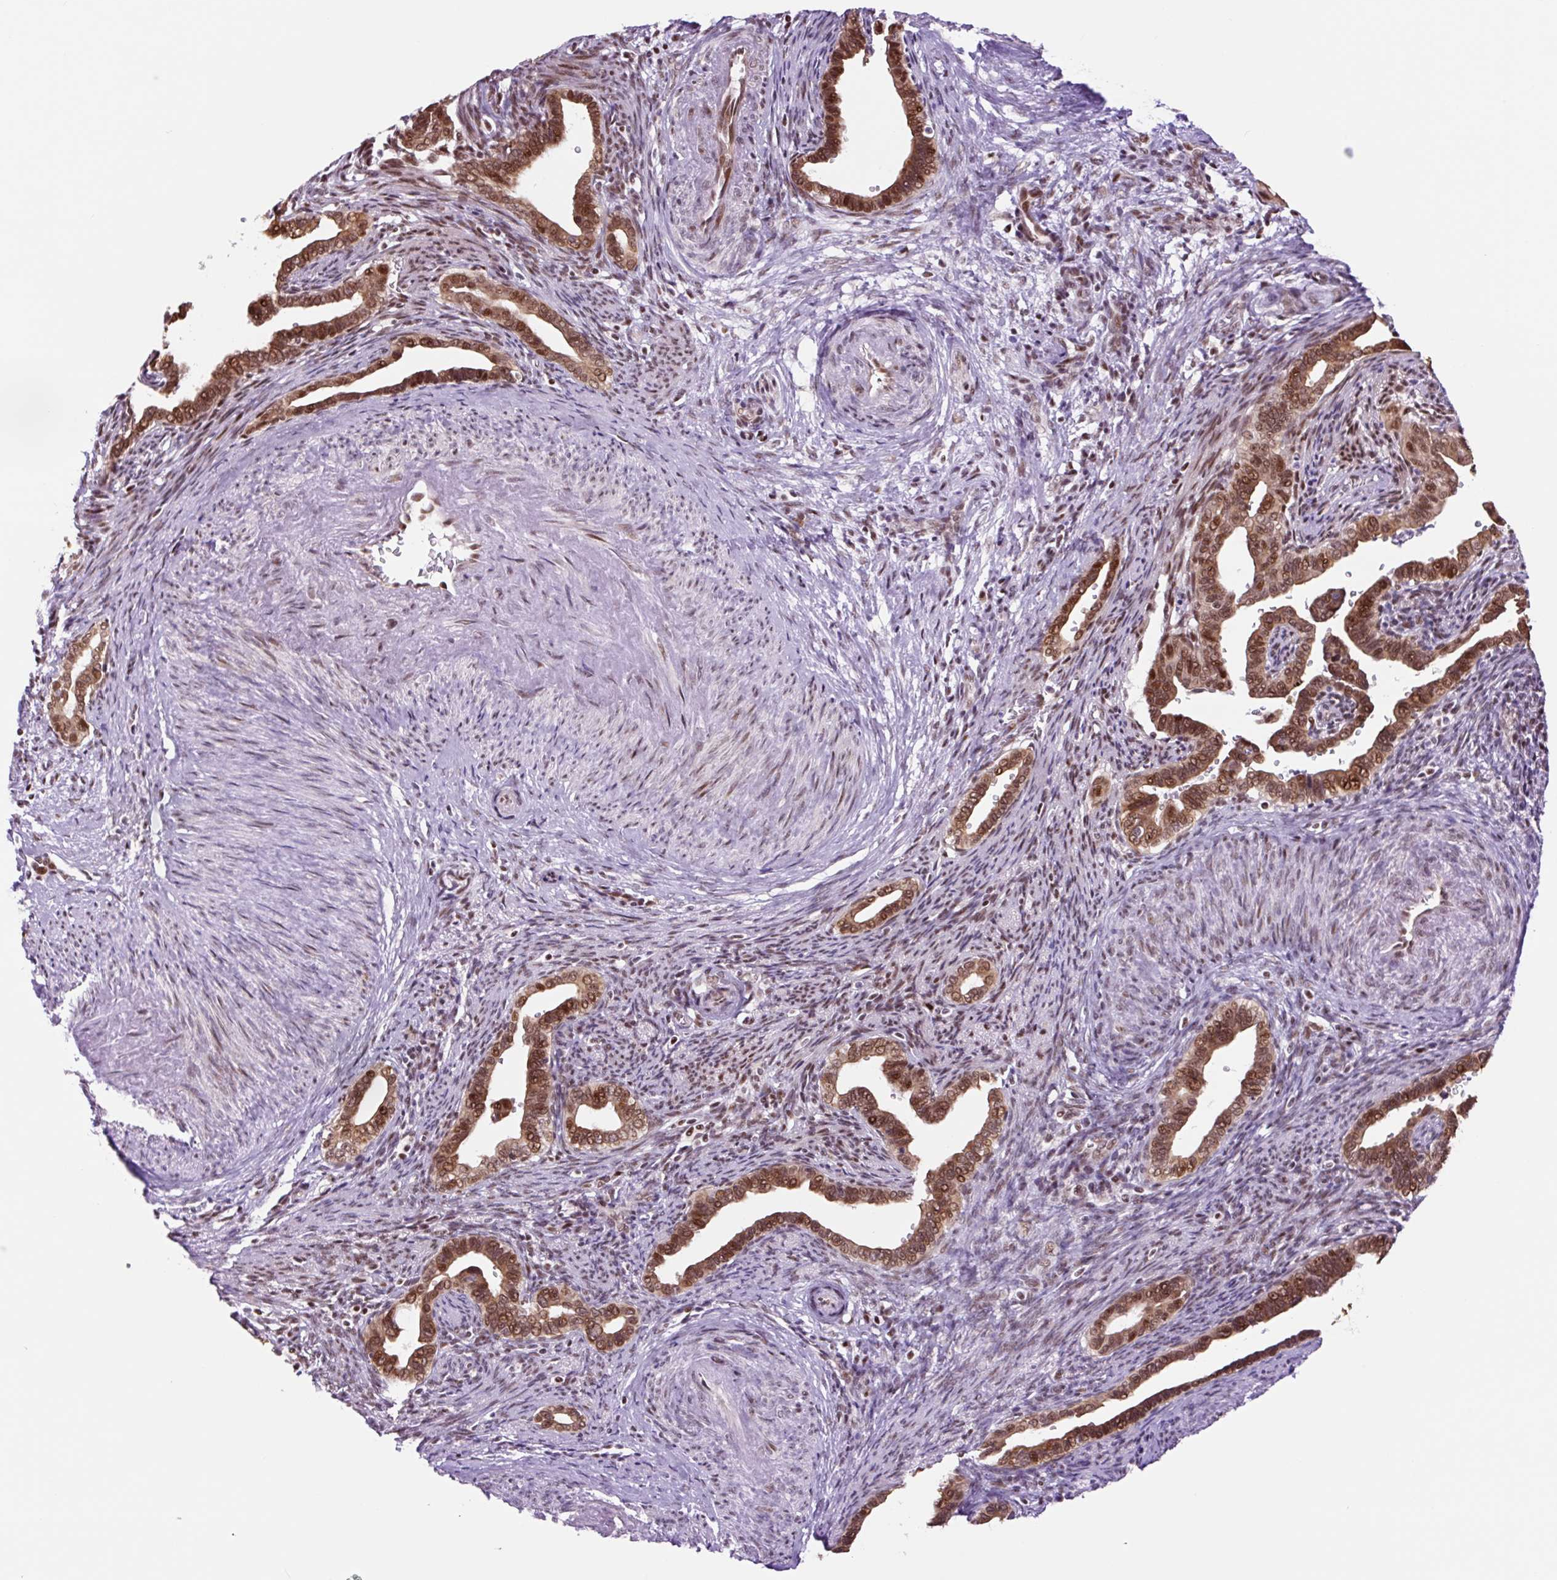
{"staining": {"intensity": "strong", "quantity": ">75%", "location": "nuclear"}, "tissue": "cervical cancer", "cell_type": "Tumor cells", "image_type": "cancer", "snomed": [{"axis": "morphology", "description": "Adenocarcinoma, NOS"}, {"axis": "morphology", "description": "Adenocarcinoma, Low grade"}, {"axis": "topography", "description": "Cervix"}], "caption": "A histopathology image of human adenocarcinoma (cervical) stained for a protein demonstrates strong nuclear brown staining in tumor cells. (DAB (3,3'-diaminobenzidine) IHC, brown staining for protein, blue staining for nuclei).", "gene": "TAF1A", "patient": {"sex": "female", "age": 35}}